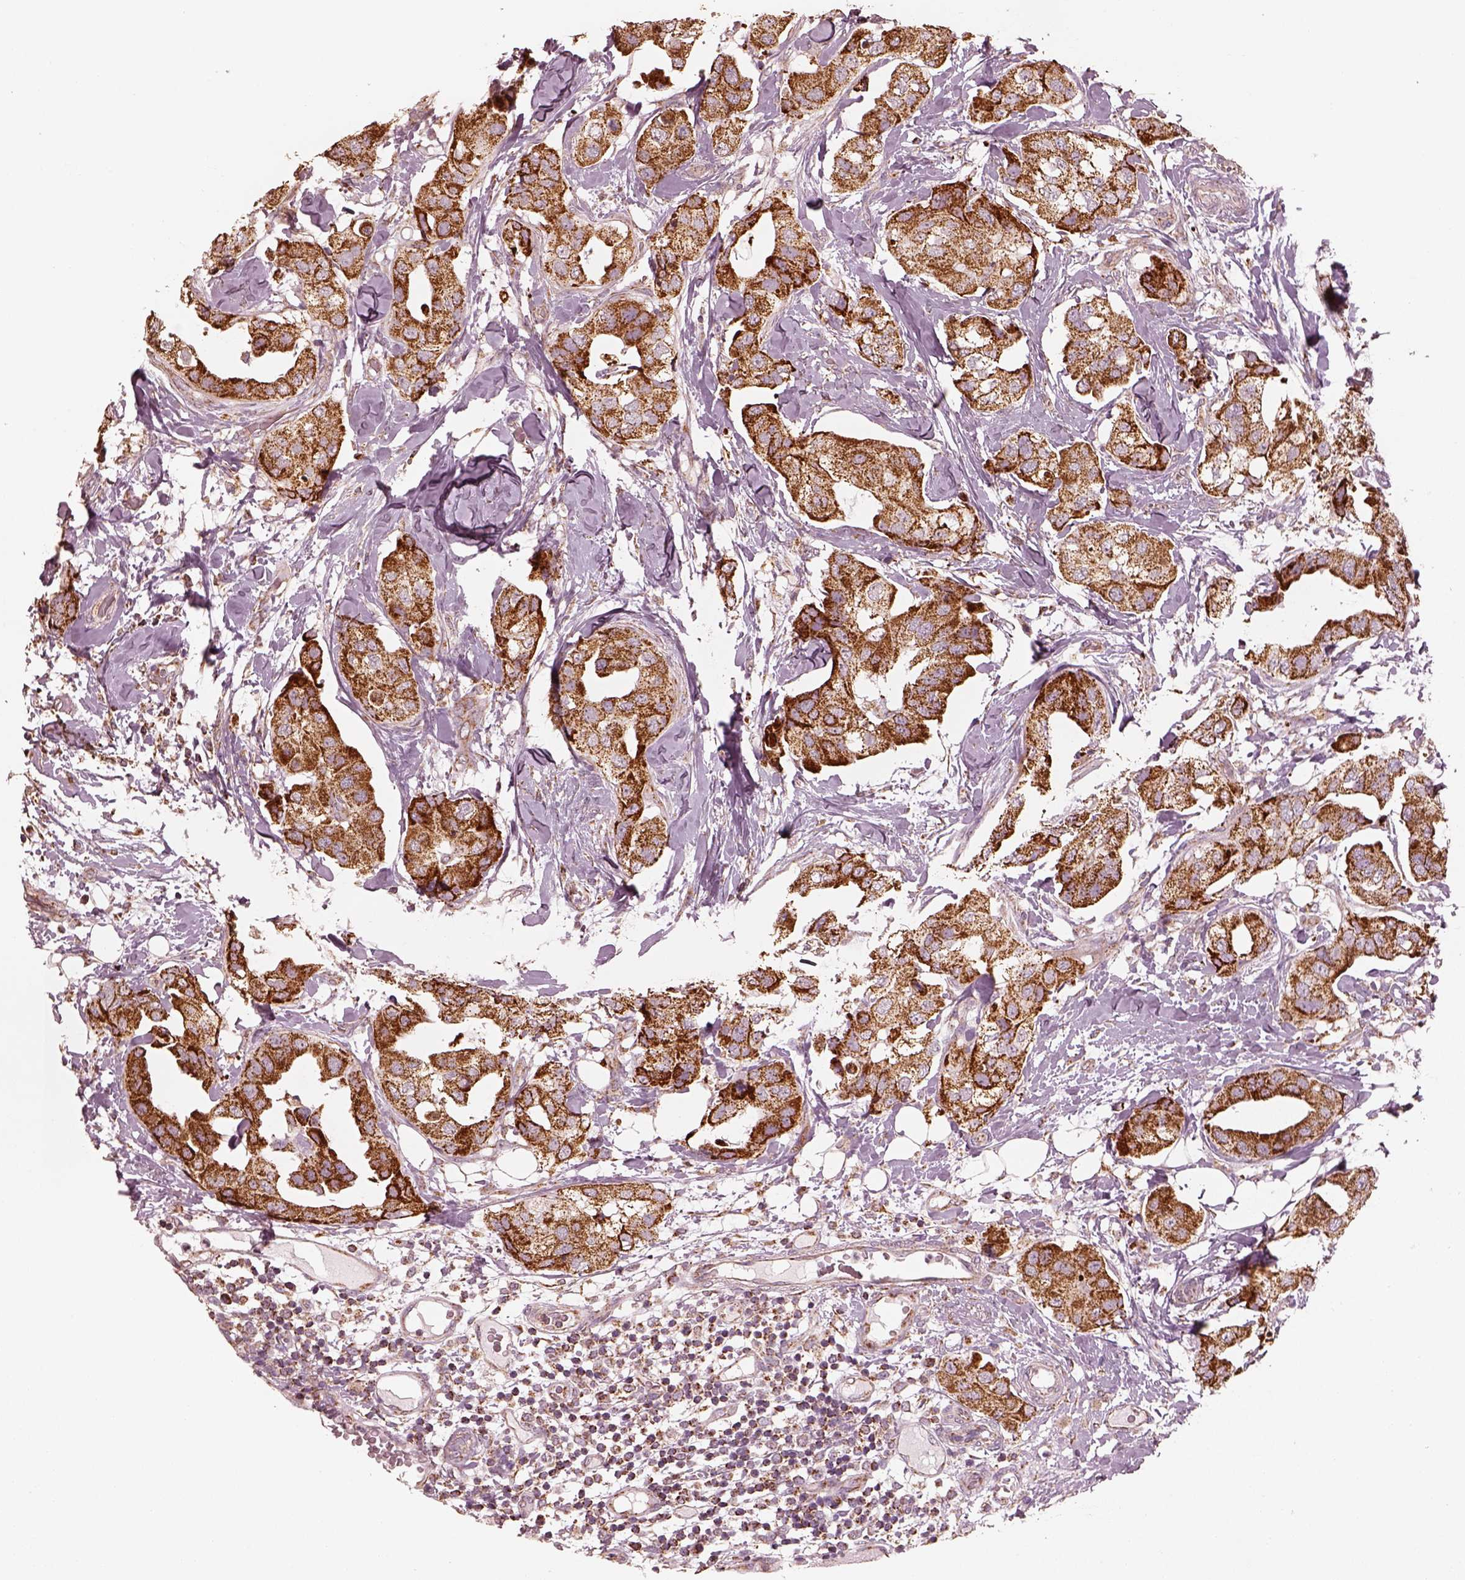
{"staining": {"intensity": "strong", "quantity": ">75%", "location": "cytoplasmic/membranous"}, "tissue": "breast cancer", "cell_type": "Tumor cells", "image_type": "cancer", "snomed": [{"axis": "morphology", "description": "Normal tissue, NOS"}, {"axis": "morphology", "description": "Duct carcinoma"}, {"axis": "topography", "description": "Breast"}], "caption": "An image of breast invasive ductal carcinoma stained for a protein exhibits strong cytoplasmic/membranous brown staining in tumor cells.", "gene": "ENTPD6", "patient": {"sex": "female", "age": 40}}